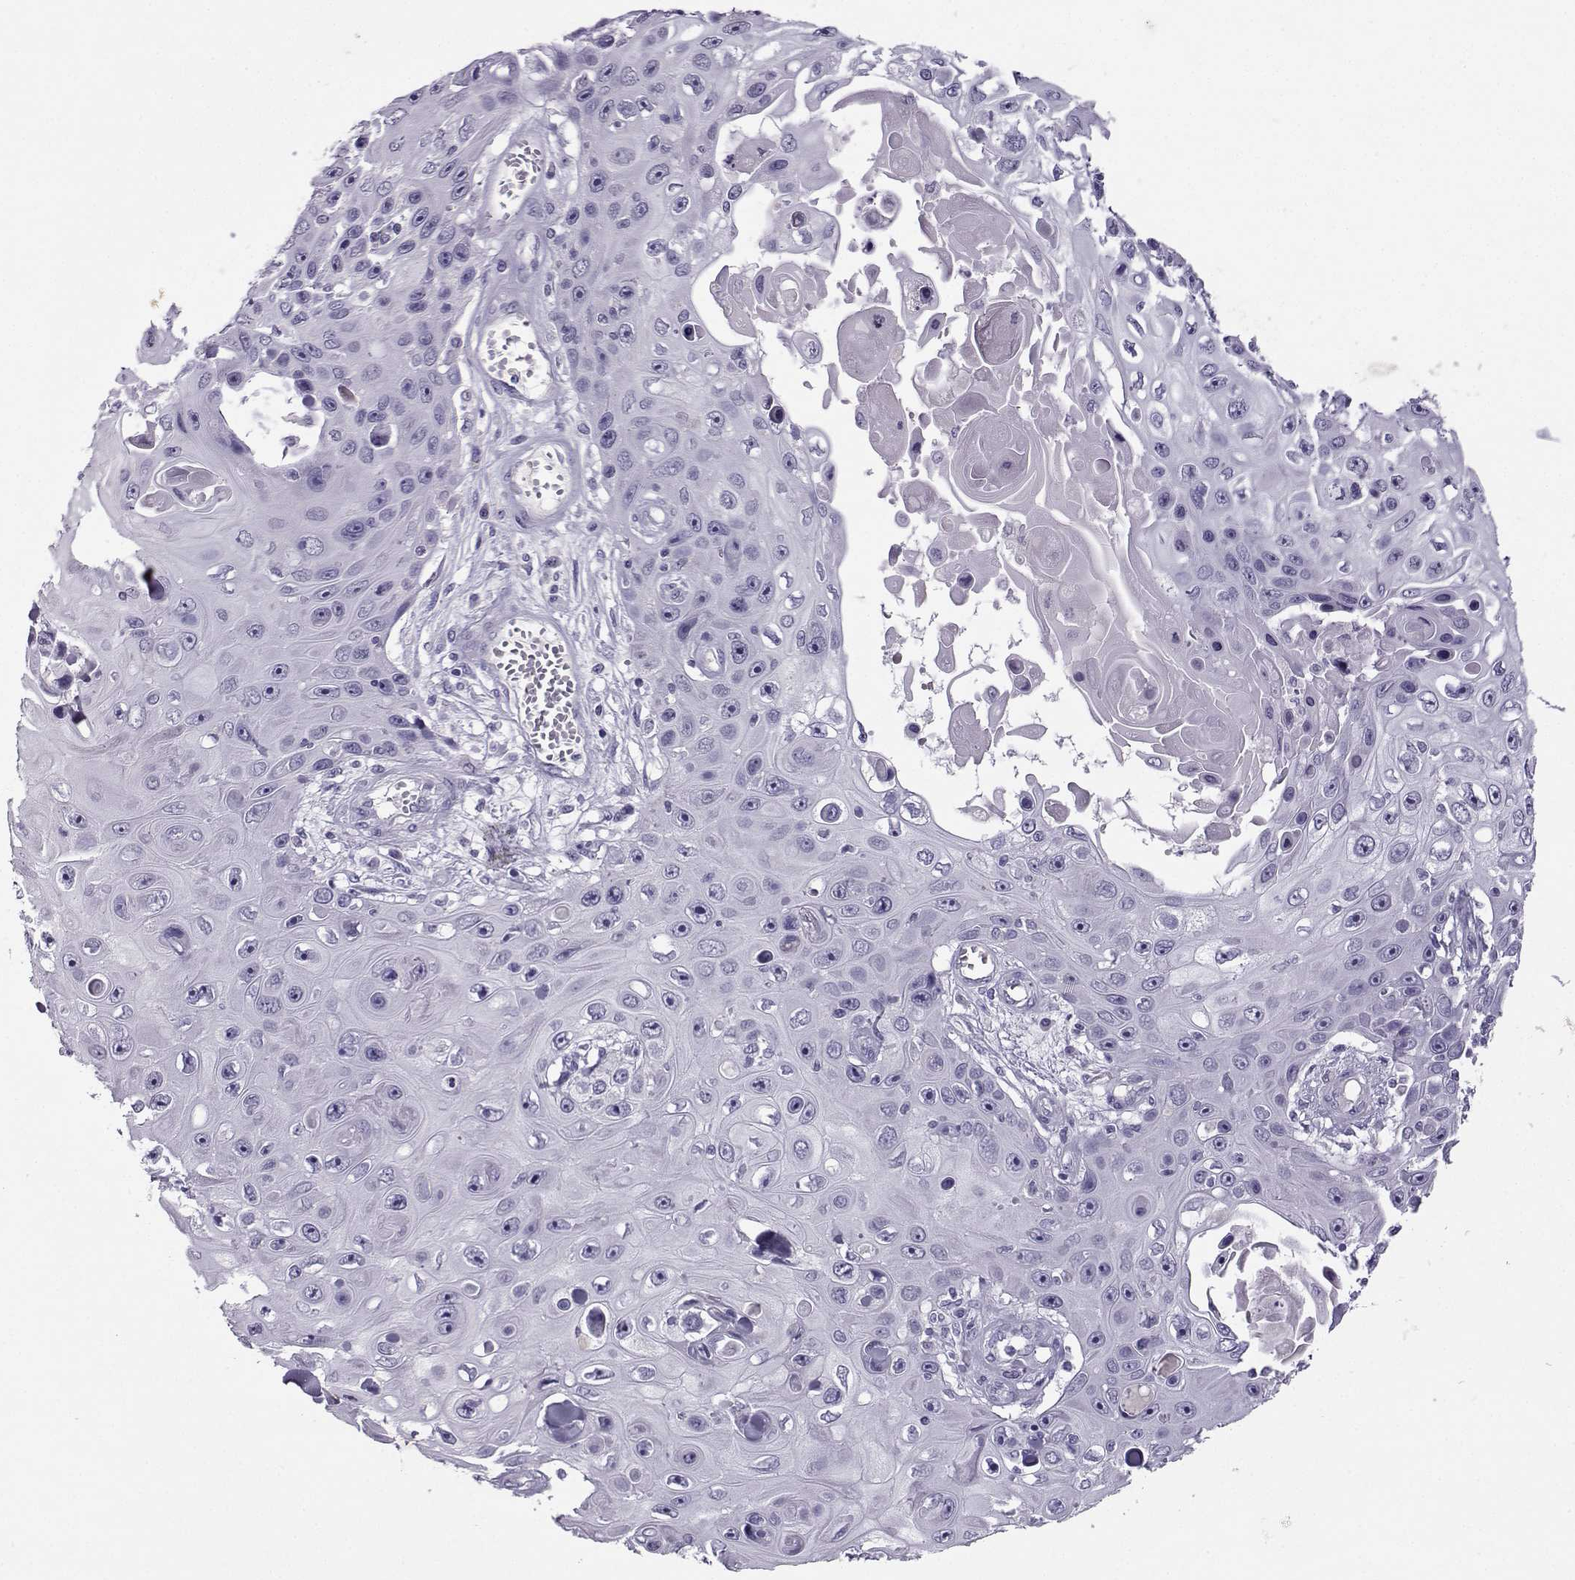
{"staining": {"intensity": "negative", "quantity": "none", "location": "none"}, "tissue": "skin cancer", "cell_type": "Tumor cells", "image_type": "cancer", "snomed": [{"axis": "morphology", "description": "Squamous cell carcinoma, NOS"}, {"axis": "topography", "description": "Skin"}], "caption": "Image shows no protein positivity in tumor cells of skin cancer (squamous cell carcinoma) tissue. (DAB immunohistochemistry, high magnification).", "gene": "ARMC2", "patient": {"sex": "male", "age": 82}}